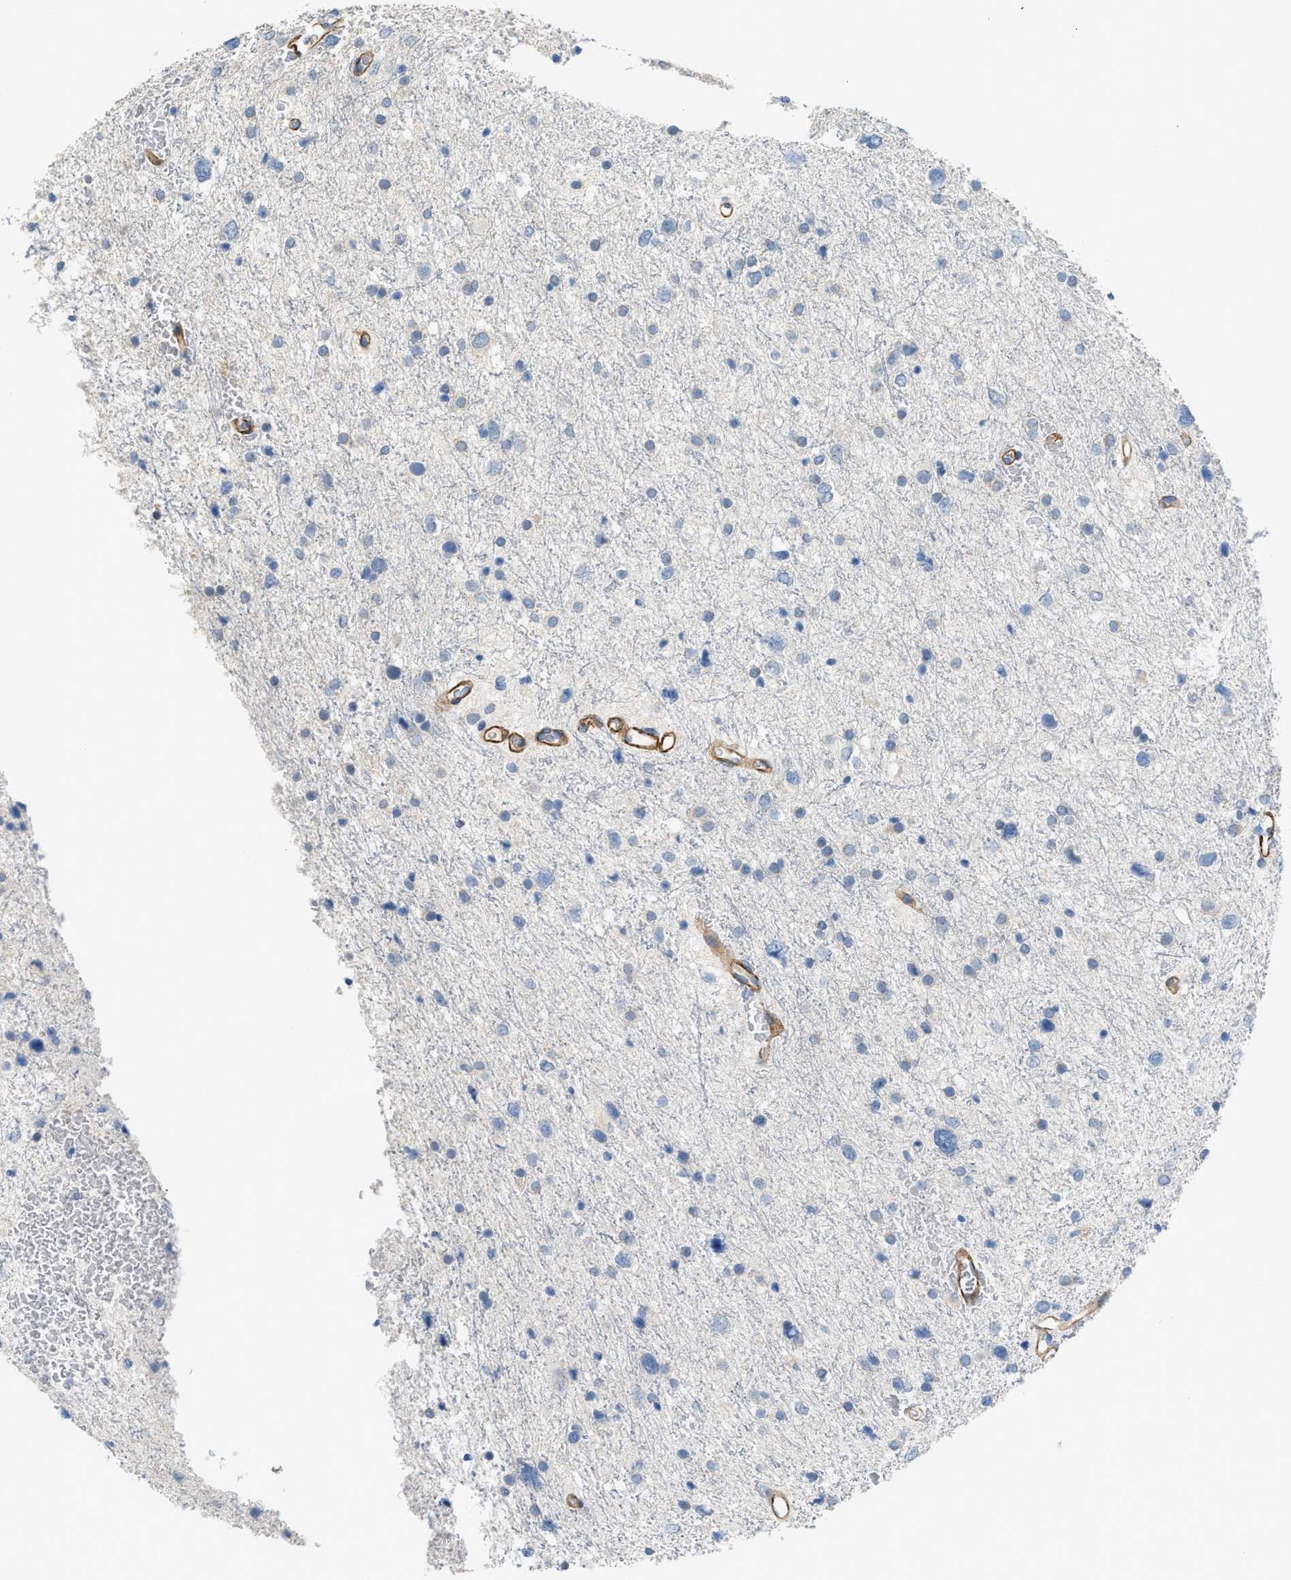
{"staining": {"intensity": "negative", "quantity": "none", "location": "none"}, "tissue": "glioma", "cell_type": "Tumor cells", "image_type": "cancer", "snomed": [{"axis": "morphology", "description": "Glioma, malignant, Low grade"}, {"axis": "topography", "description": "Brain"}], "caption": "This is an immunohistochemistry image of glioma. There is no staining in tumor cells.", "gene": "BMPR1A", "patient": {"sex": "female", "age": 37}}